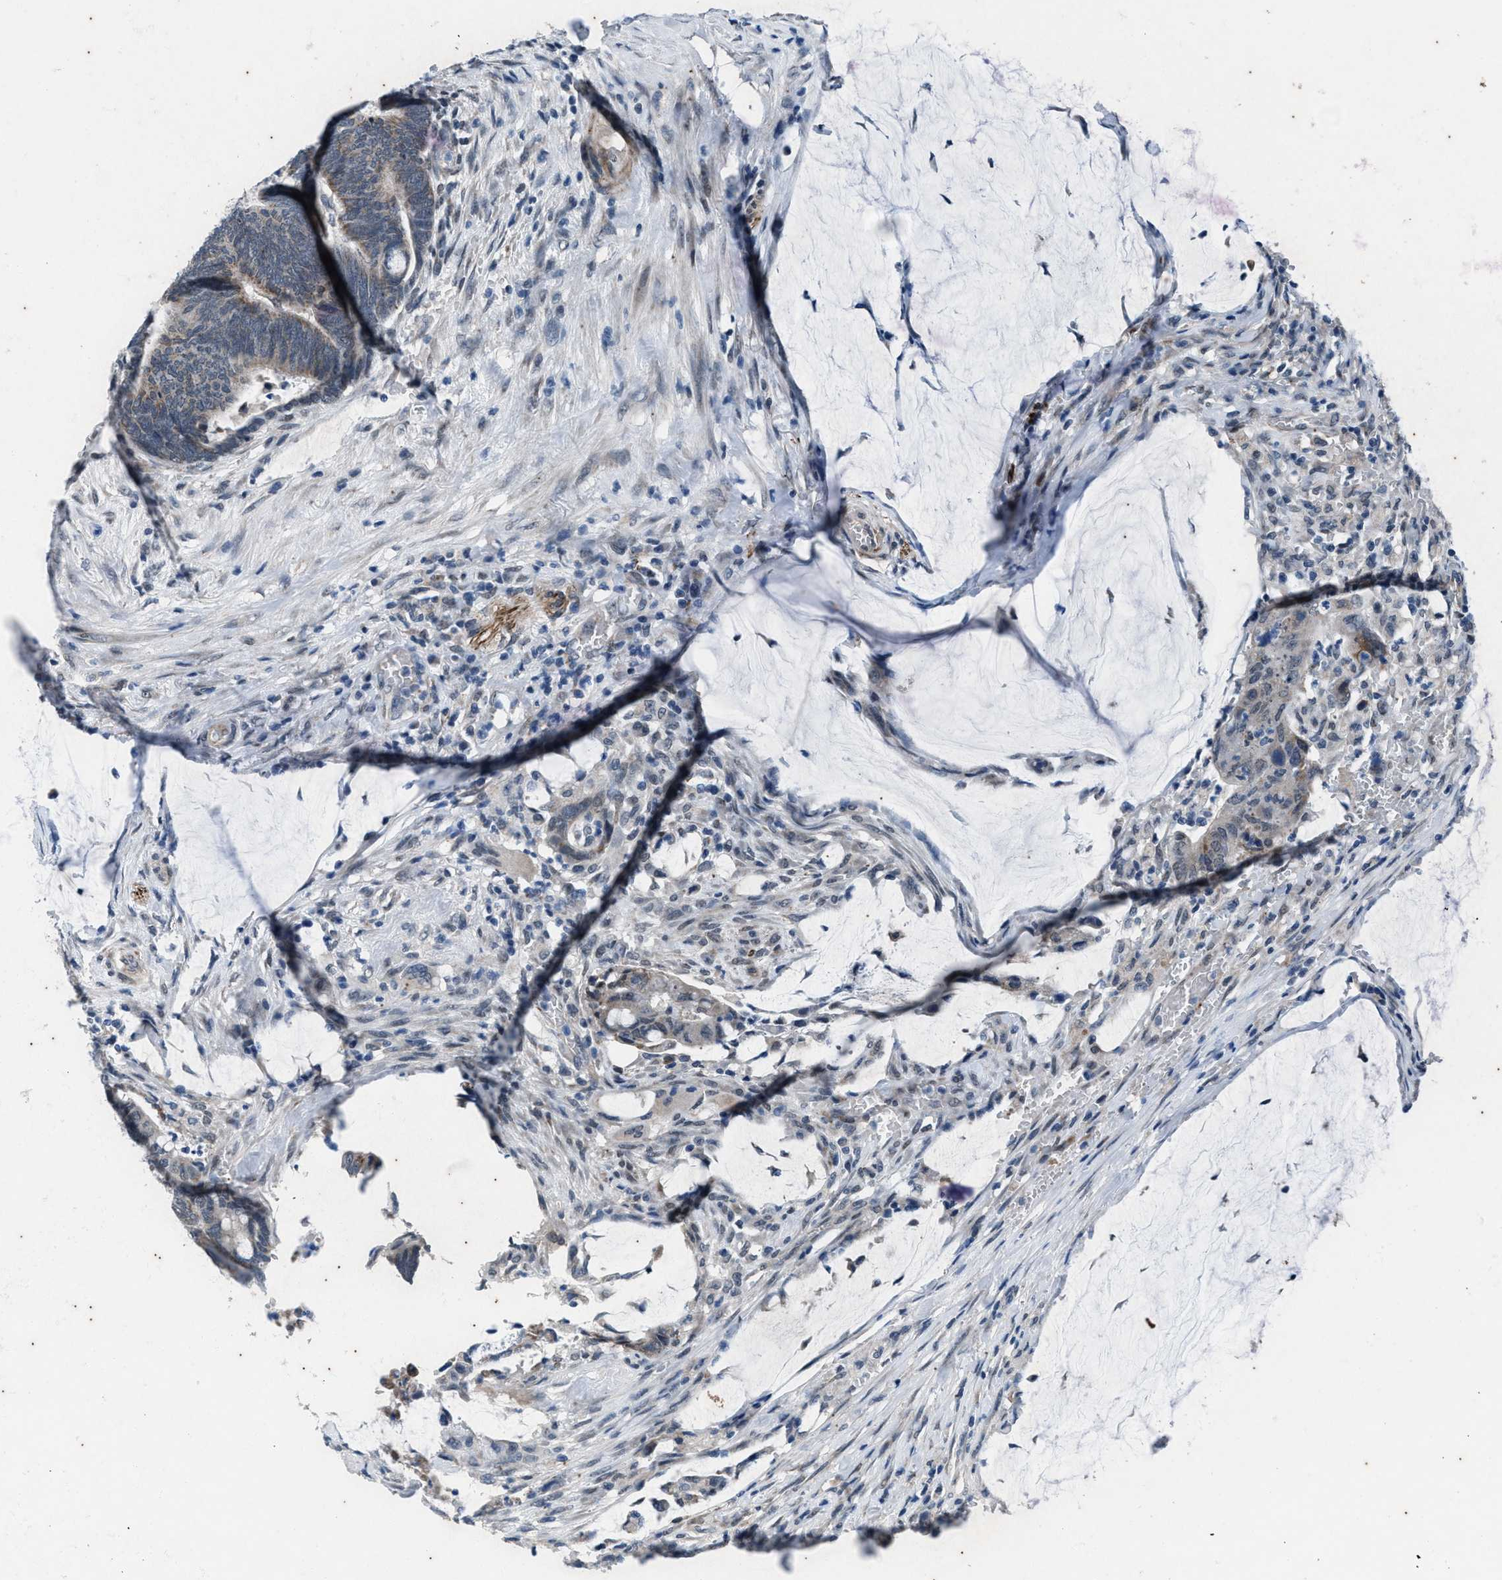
{"staining": {"intensity": "weak", "quantity": "<25%", "location": "cytoplasmic/membranous"}, "tissue": "colorectal cancer", "cell_type": "Tumor cells", "image_type": "cancer", "snomed": [{"axis": "morphology", "description": "Normal tissue, NOS"}, {"axis": "morphology", "description": "Adenocarcinoma, NOS"}, {"axis": "topography", "description": "Rectum"}, {"axis": "topography", "description": "Peripheral nerve tissue"}], "caption": "This is an IHC image of human colorectal adenocarcinoma. There is no staining in tumor cells.", "gene": "KIF24", "patient": {"sex": "male", "age": 92}}